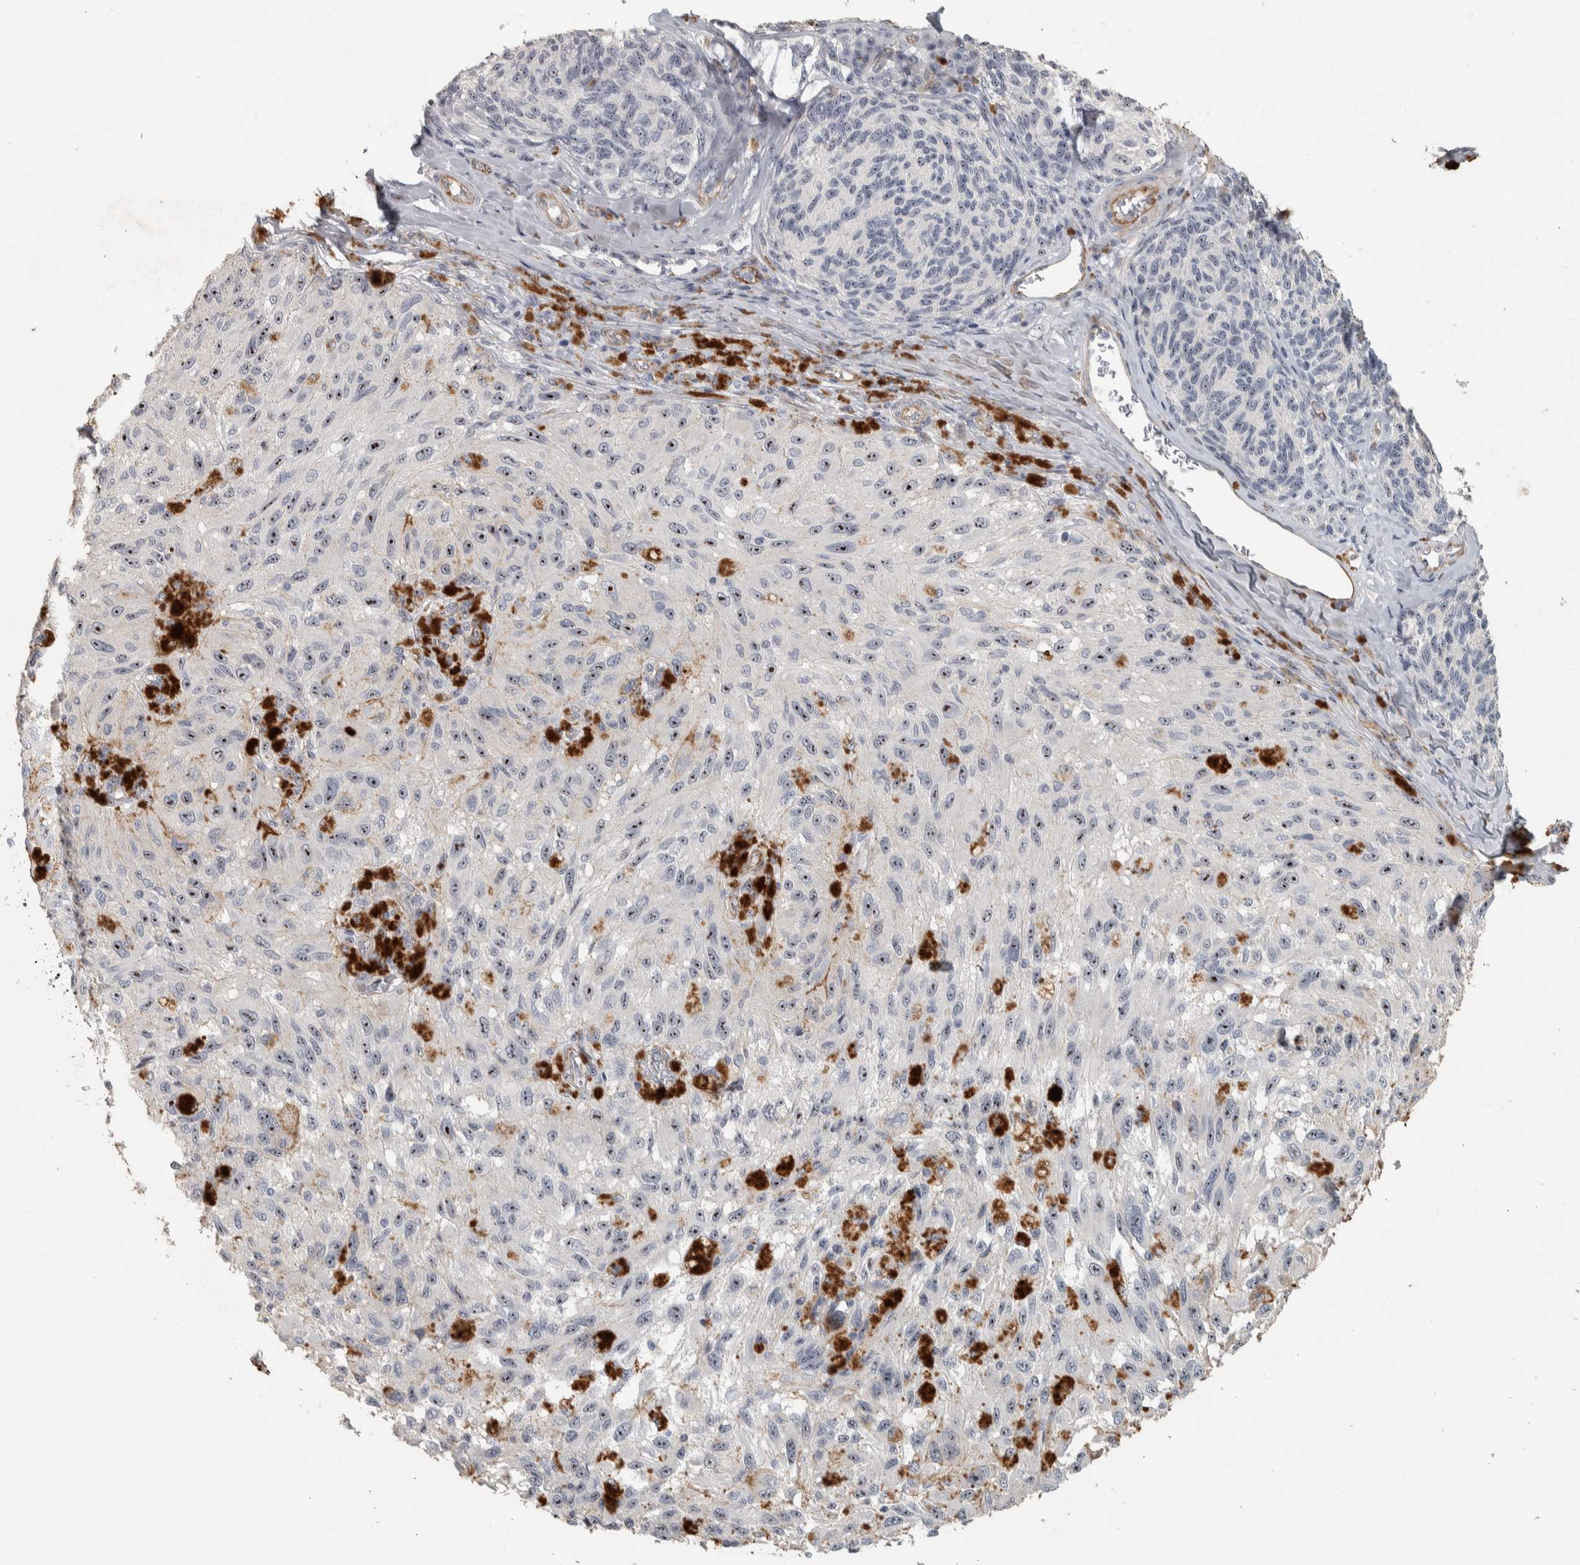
{"staining": {"intensity": "moderate", "quantity": "25%-75%", "location": "nuclear"}, "tissue": "melanoma", "cell_type": "Tumor cells", "image_type": "cancer", "snomed": [{"axis": "morphology", "description": "Malignant melanoma, NOS"}, {"axis": "topography", "description": "Skin"}], "caption": "Protein positivity by IHC demonstrates moderate nuclear expression in about 25%-75% of tumor cells in melanoma. (DAB IHC with brightfield microscopy, high magnification).", "gene": "DCAF10", "patient": {"sex": "female", "age": 73}}